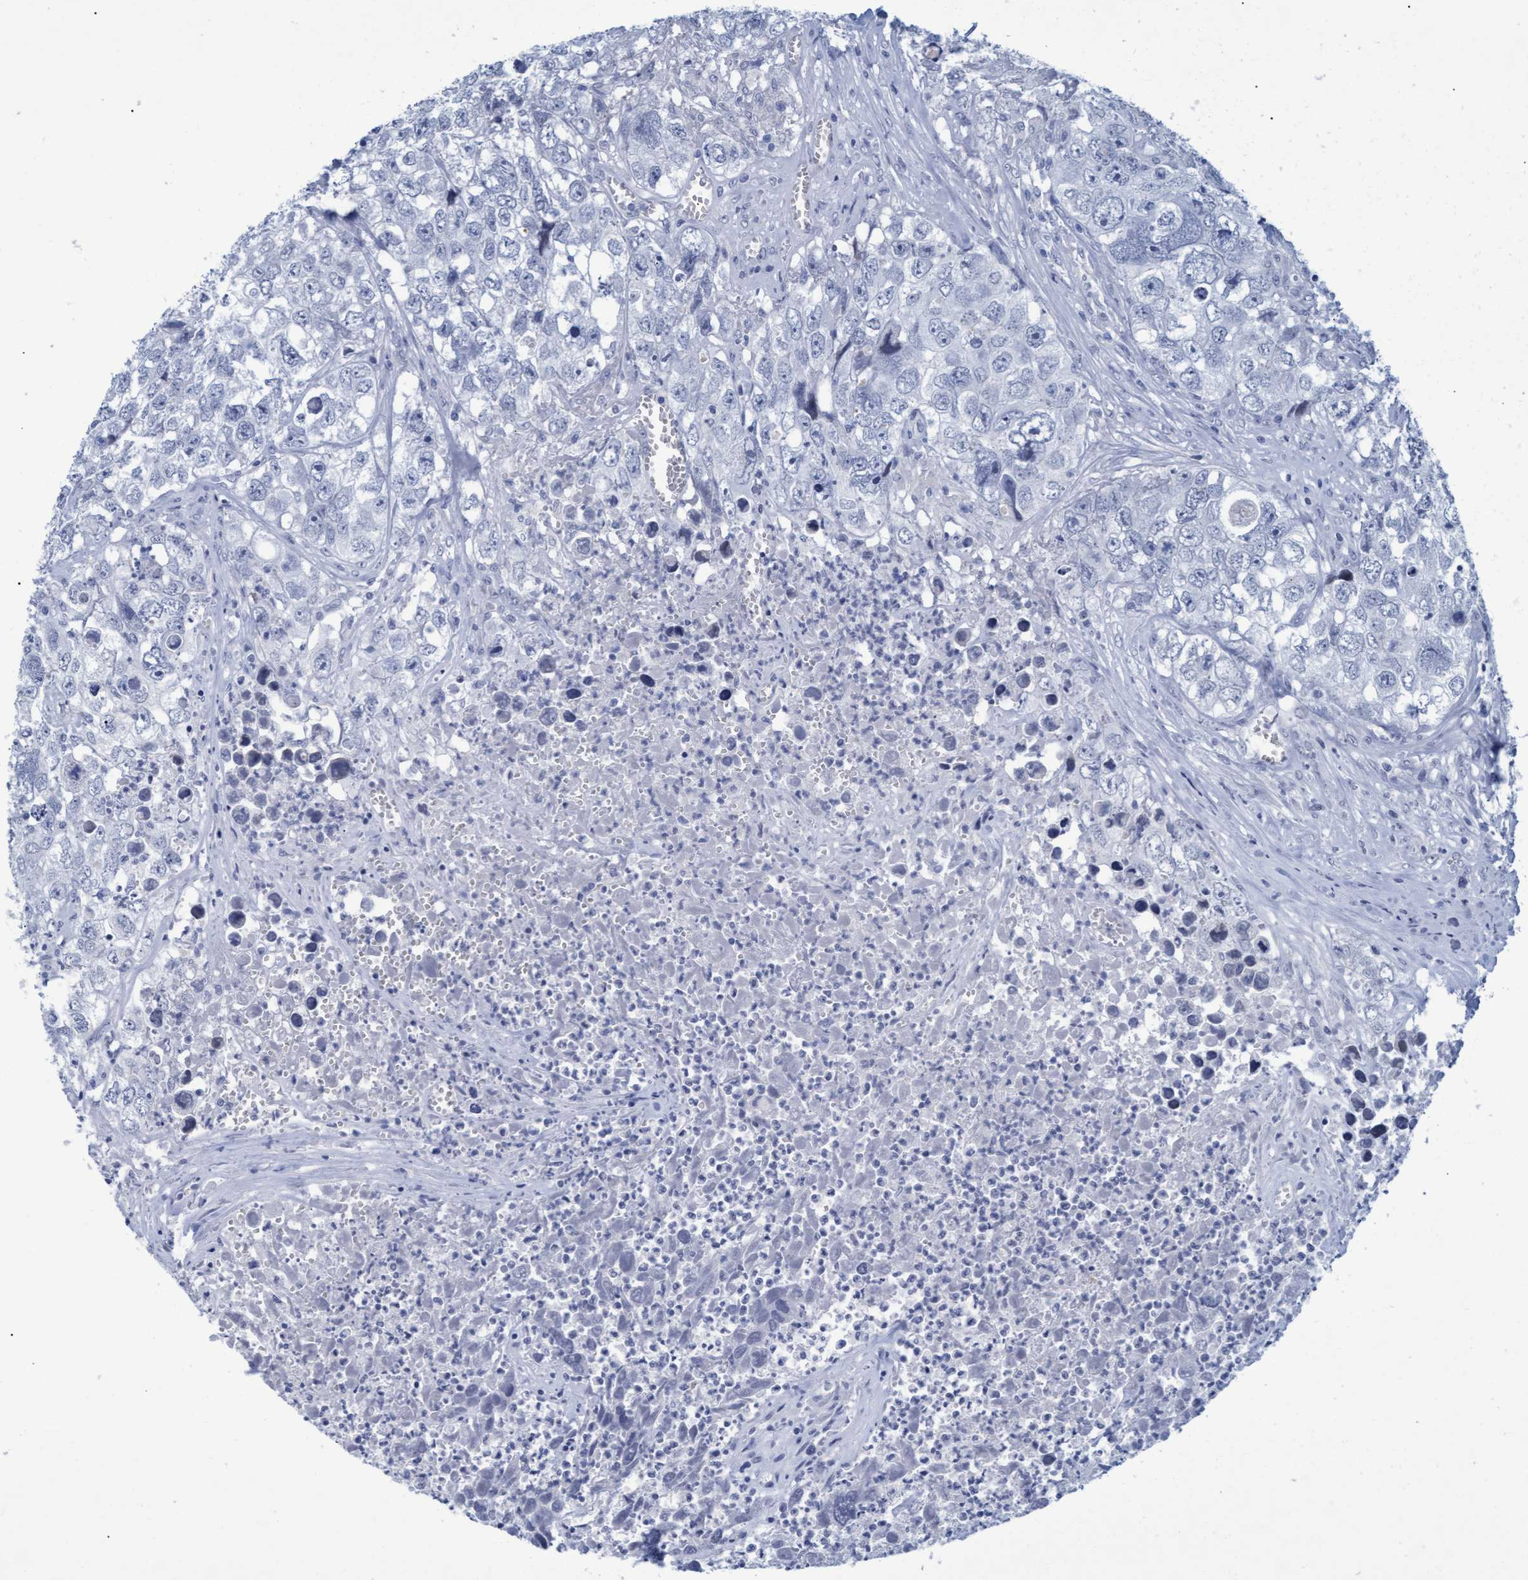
{"staining": {"intensity": "negative", "quantity": "none", "location": "none"}, "tissue": "testis cancer", "cell_type": "Tumor cells", "image_type": "cancer", "snomed": [{"axis": "morphology", "description": "Seminoma, NOS"}, {"axis": "morphology", "description": "Carcinoma, Embryonal, NOS"}, {"axis": "topography", "description": "Testis"}], "caption": "This is an IHC micrograph of testis cancer (seminoma). There is no positivity in tumor cells.", "gene": "PROCA1", "patient": {"sex": "male", "age": 43}}